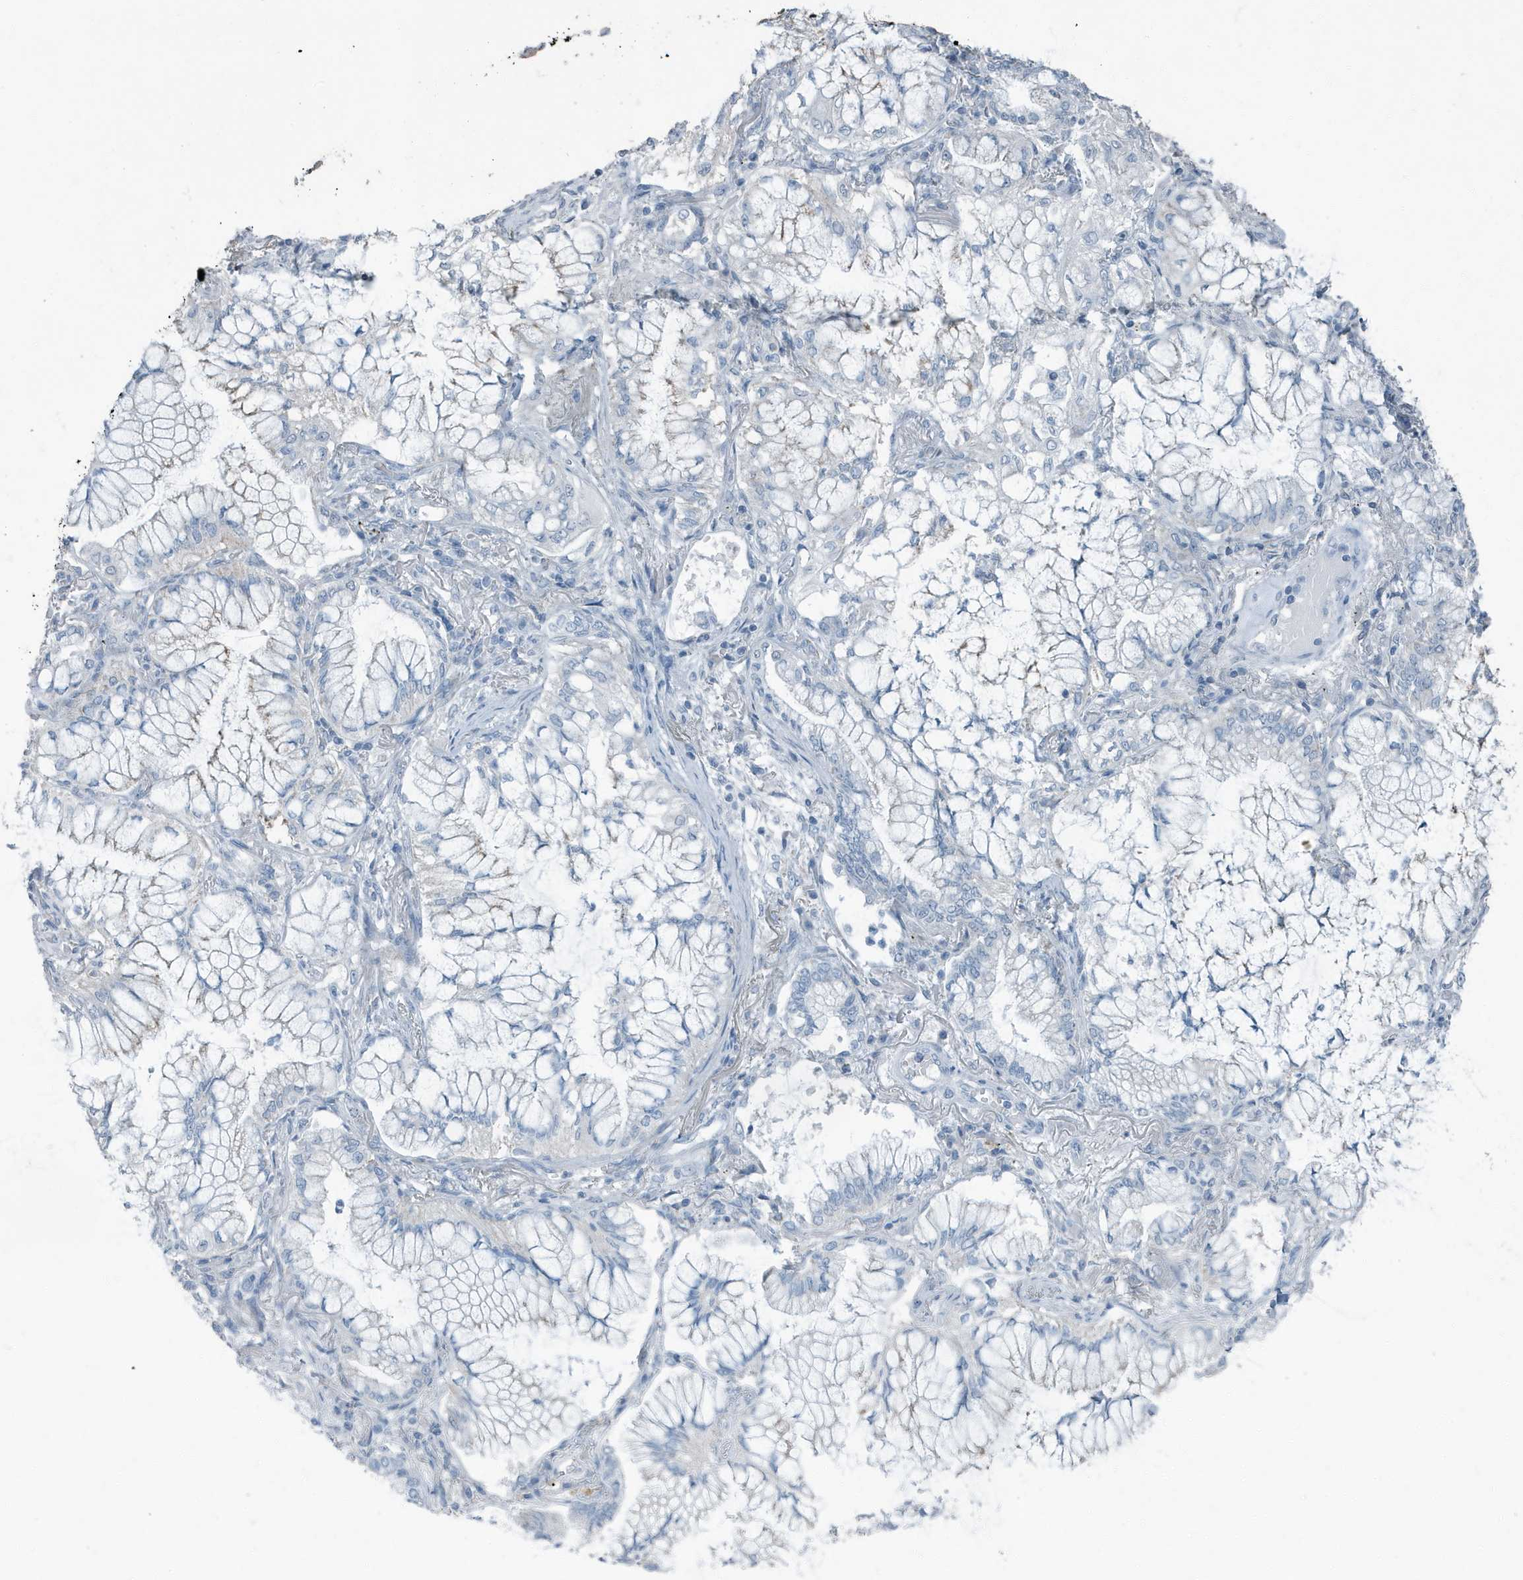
{"staining": {"intensity": "negative", "quantity": "none", "location": "none"}, "tissue": "lung cancer", "cell_type": "Tumor cells", "image_type": "cancer", "snomed": [{"axis": "morphology", "description": "Adenocarcinoma, NOS"}, {"axis": "topography", "description": "Lung"}], "caption": "IHC of human lung adenocarcinoma exhibits no staining in tumor cells. The staining was performed using DAB (3,3'-diaminobenzidine) to visualize the protein expression in brown, while the nuclei were stained in blue with hematoxylin (Magnification: 20x).", "gene": "FAM162A", "patient": {"sex": "female", "age": 70}}